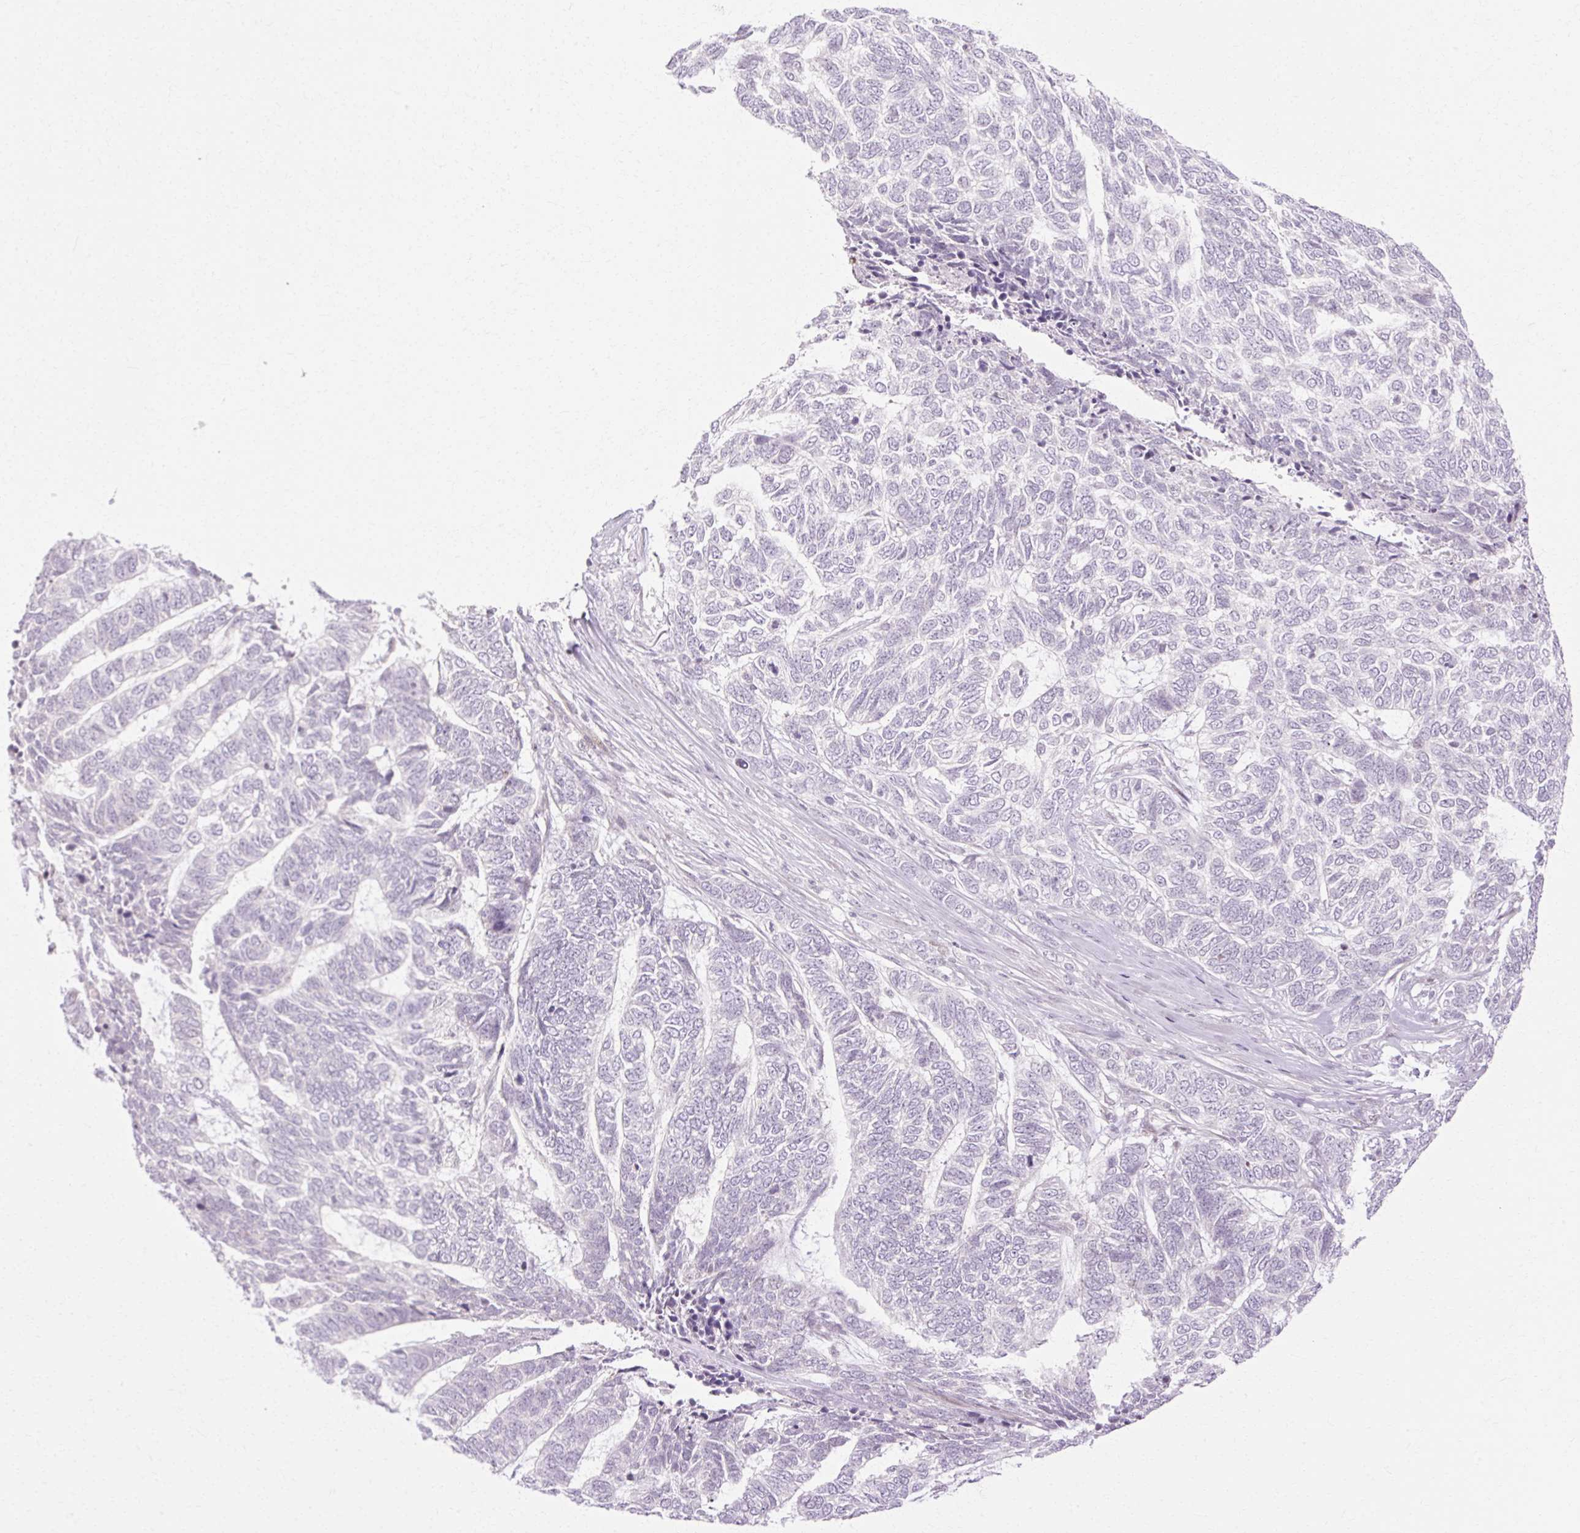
{"staining": {"intensity": "negative", "quantity": "none", "location": "none"}, "tissue": "skin cancer", "cell_type": "Tumor cells", "image_type": "cancer", "snomed": [{"axis": "morphology", "description": "Basal cell carcinoma"}, {"axis": "topography", "description": "Skin"}], "caption": "Immunohistochemical staining of skin cancer exhibits no significant staining in tumor cells.", "gene": "C3orf49", "patient": {"sex": "female", "age": 65}}